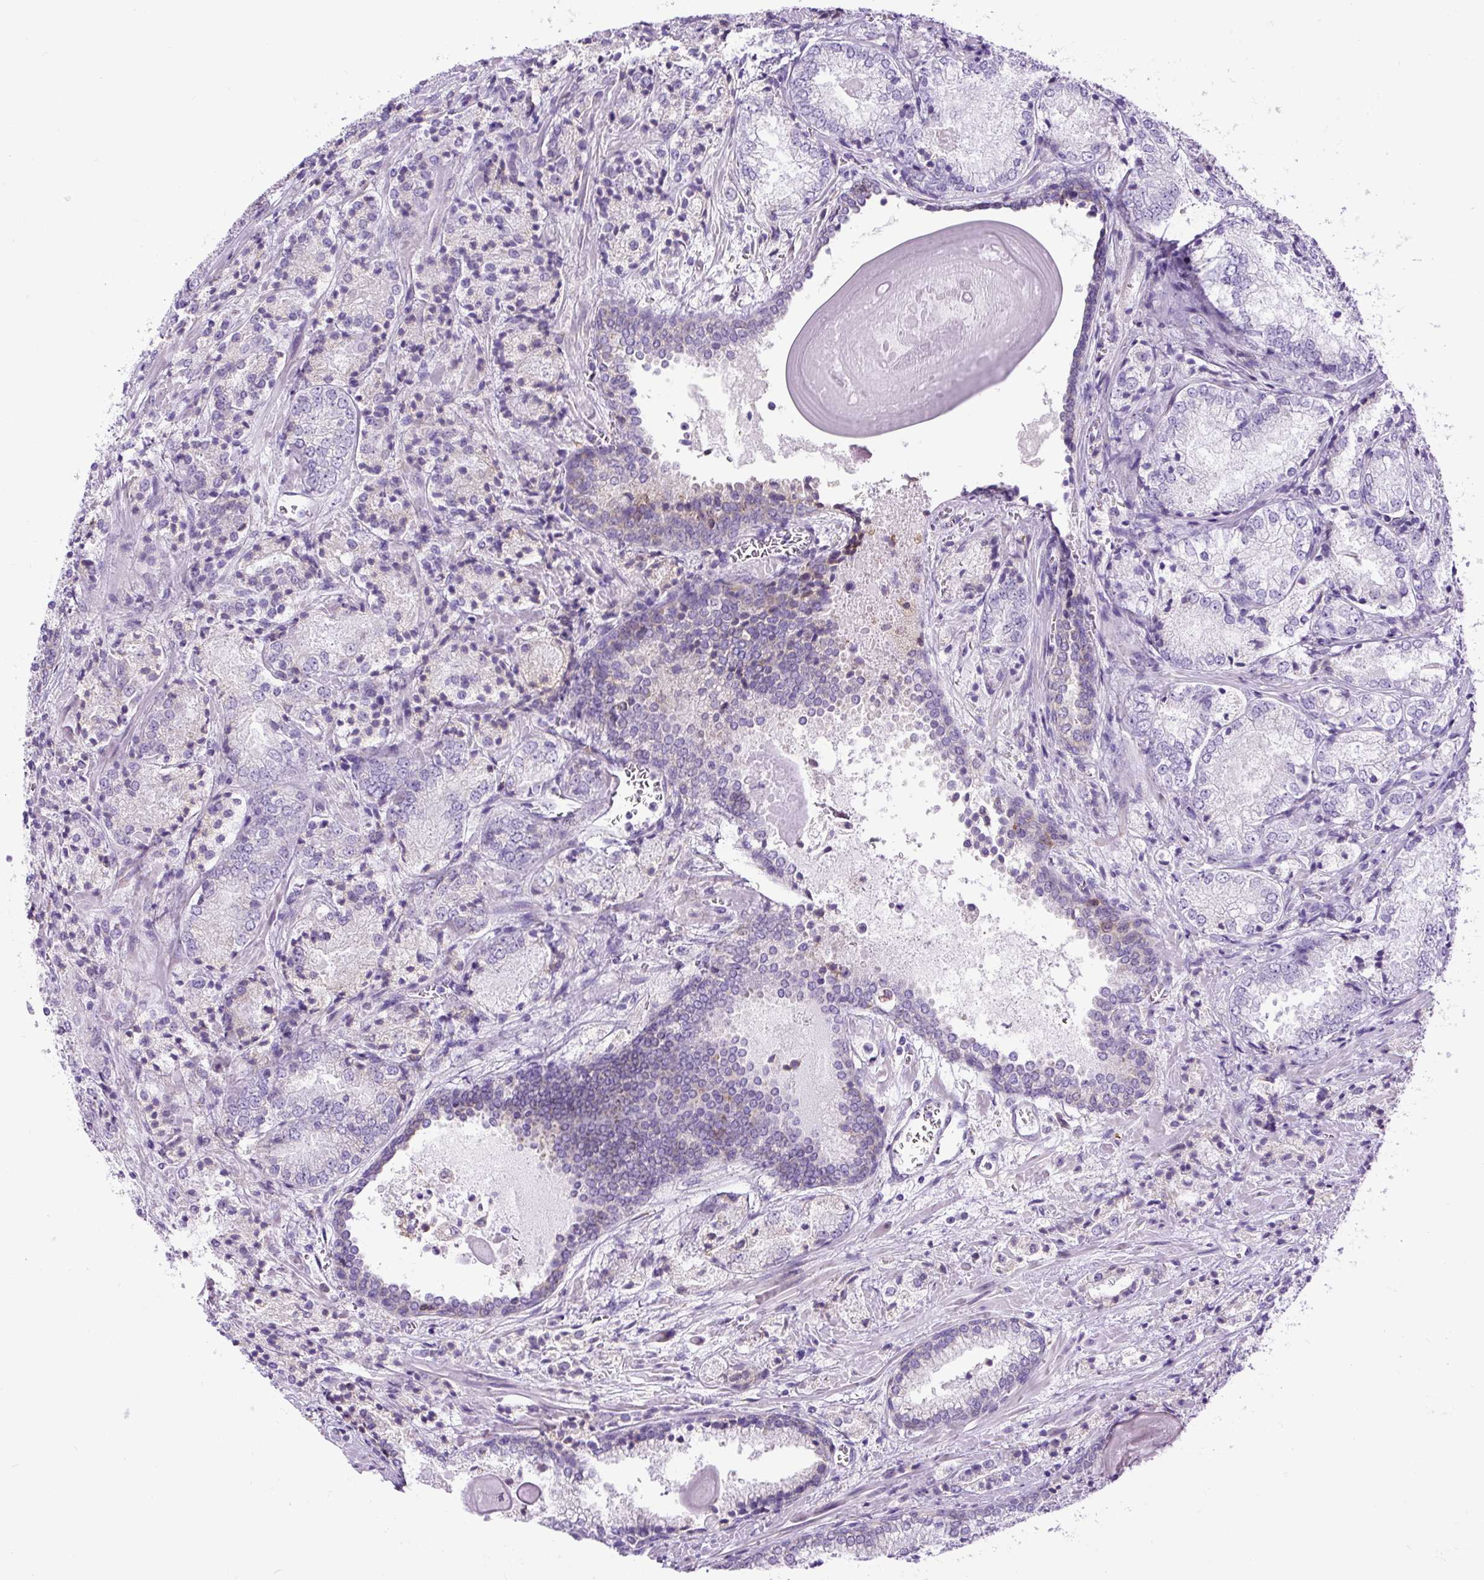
{"staining": {"intensity": "negative", "quantity": "none", "location": "none"}, "tissue": "prostate cancer", "cell_type": "Tumor cells", "image_type": "cancer", "snomed": [{"axis": "morphology", "description": "Adenocarcinoma, High grade"}, {"axis": "topography", "description": "Prostate"}], "caption": "The immunohistochemistry (IHC) histopathology image has no significant staining in tumor cells of prostate cancer tissue. (IHC, brightfield microscopy, high magnification).", "gene": "DDOST", "patient": {"sex": "male", "age": 63}}